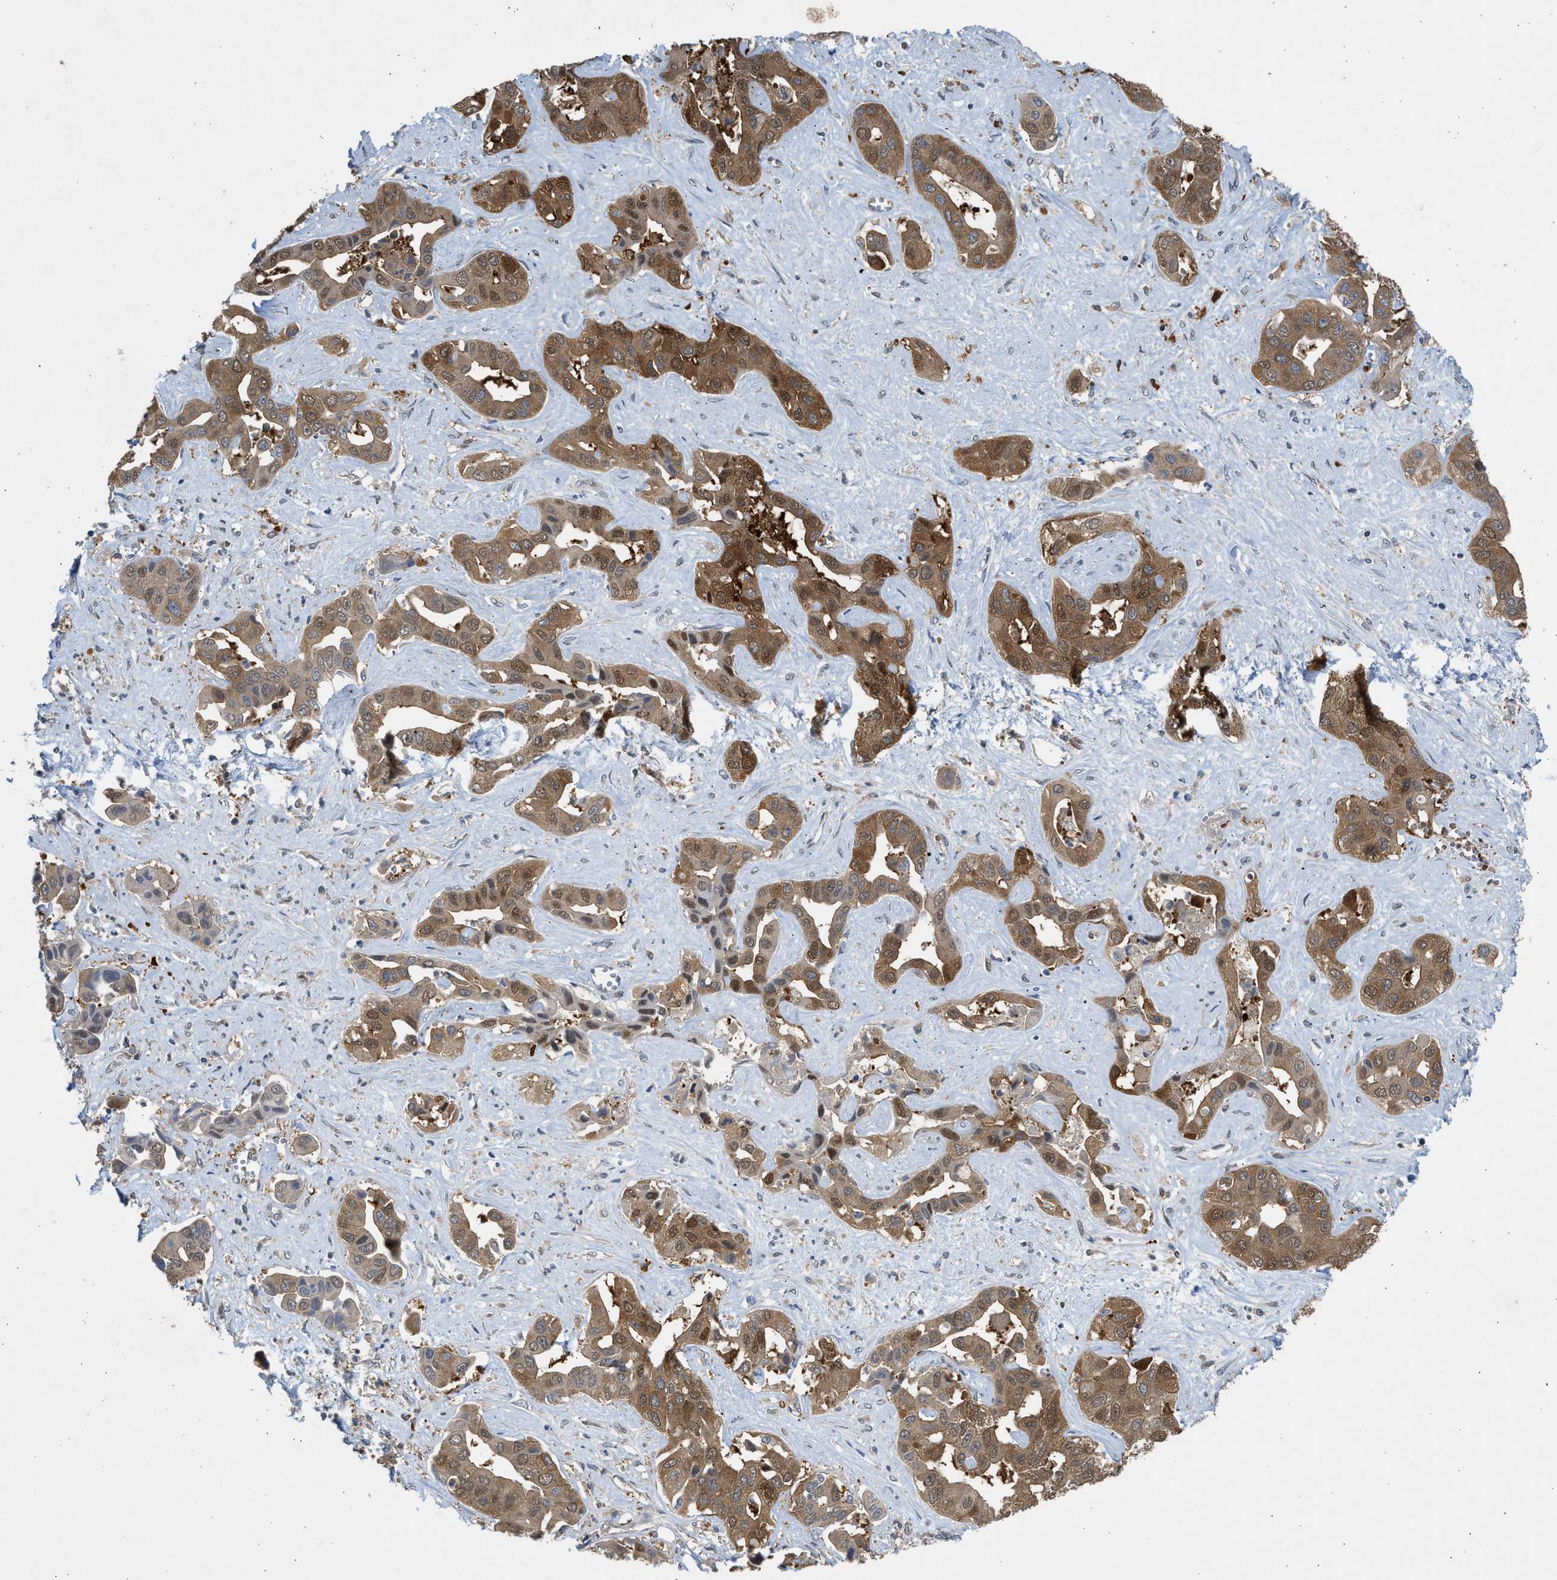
{"staining": {"intensity": "moderate", "quantity": ">75%", "location": "cytoplasmic/membranous"}, "tissue": "liver cancer", "cell_type": "Tumor cells", "image_type": "cancer", "snomed": [{"axis": "morphology", "description": "Cholangiocarcinoma"}, {"axis": "topography", "description": "Liver"}], "caption": "Human liver cholangiocarcinoma stained with a protein marker displays moderate staining in tumor cells.", "gene": "MAPK7", "patient": {"sex": "female", "age": 52}}